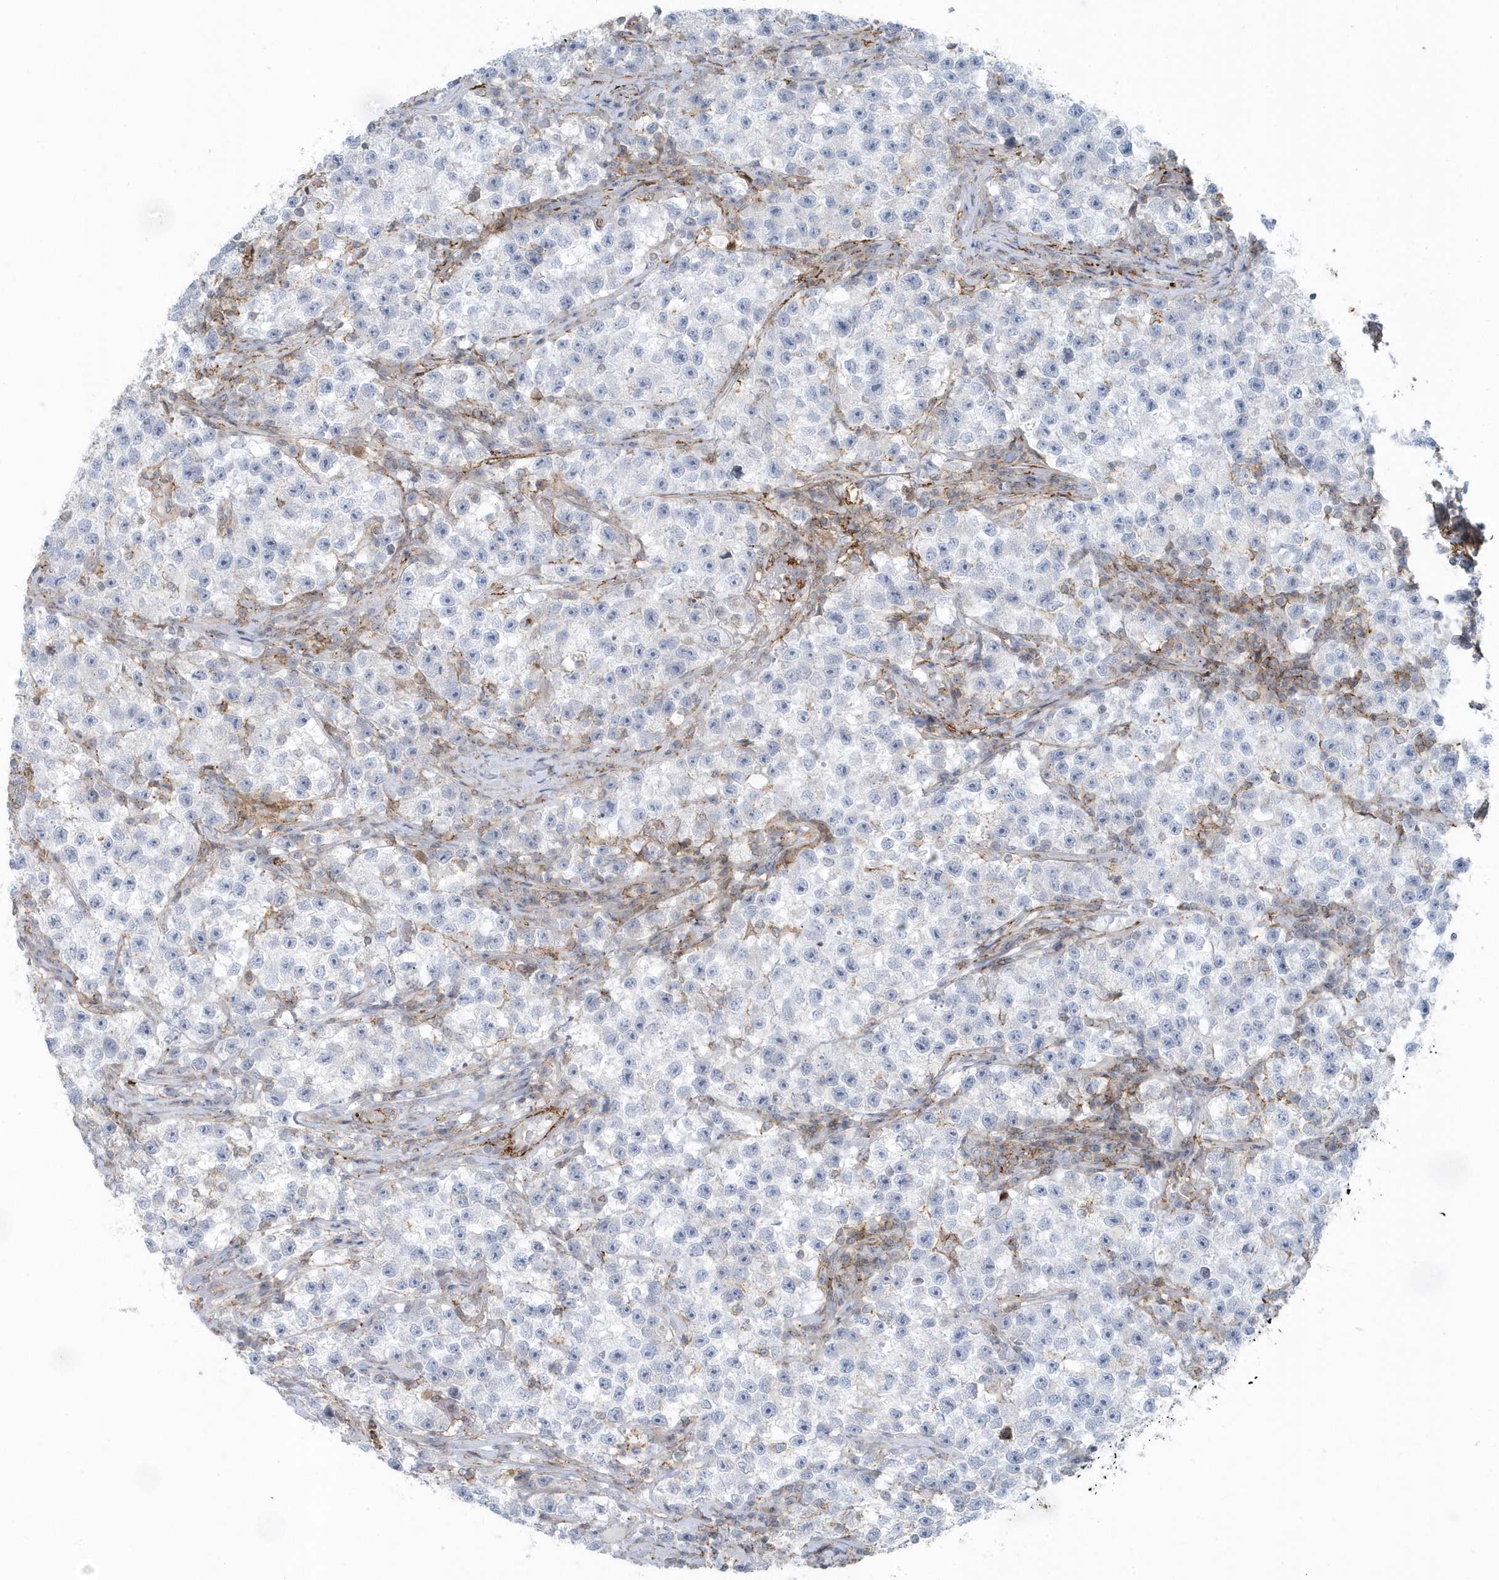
{"staining": {"intensity": "negative", "quantity": "none", "location": "none"}, "tissue": "testis cancer", "cell_type": "Tumor cells", "image_type": "cancer", "snomed": [{"axis": "morphology", "description": "Seminoma, NOS"}, {"axis": "topography", "description": "Testis"}], "caption": "There is no significant expression in tumor cells of testis cancer (seminoma).", "gene": "CACNB2", "patient": {"sex": "male", "age": 22}}